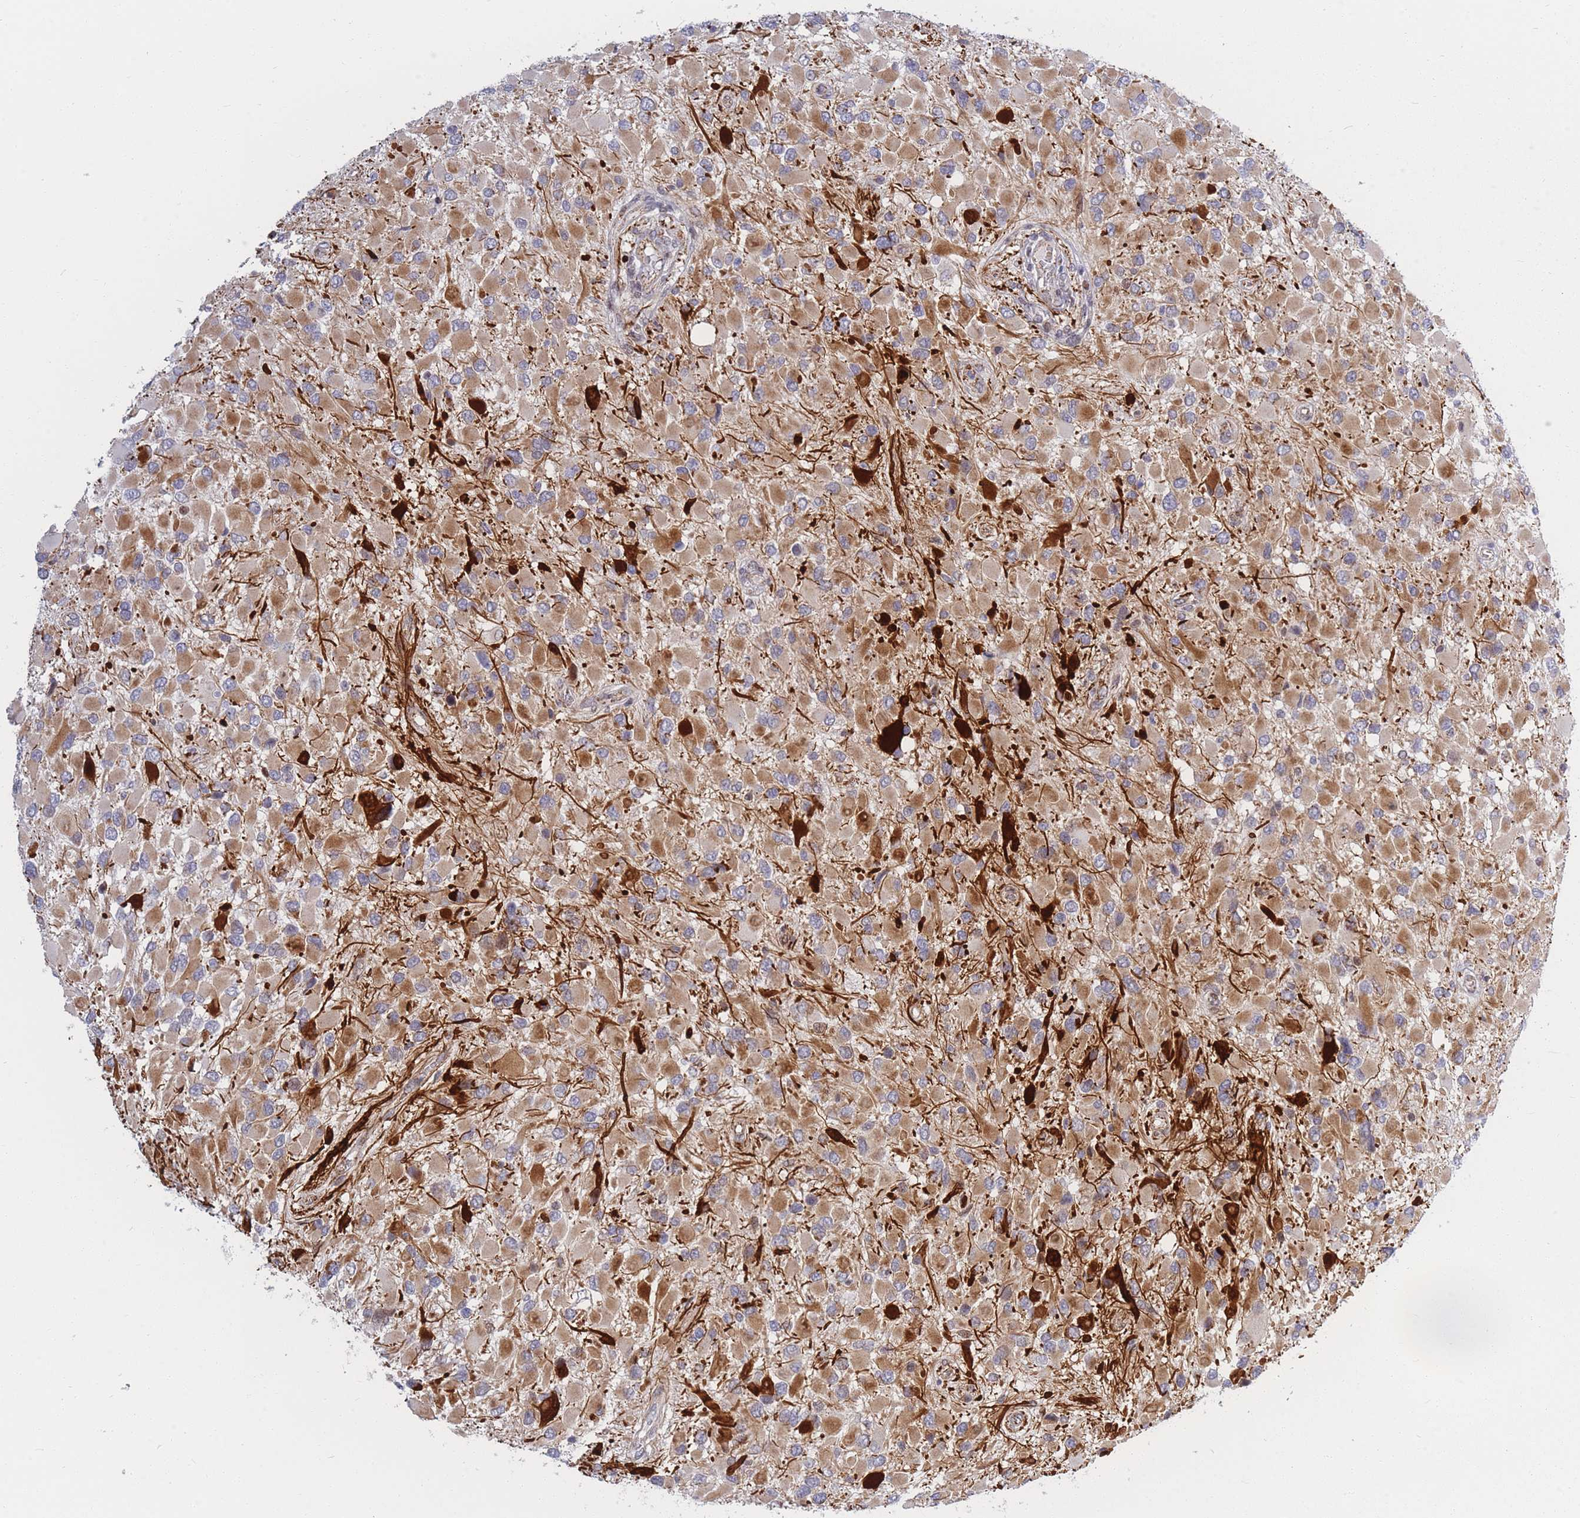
{"staining": {"intensity": "moderate", "quantity": ">75%", "location": "cytoplasmic/membranous"}, "tissue": "glioma", "cell_type": "Tumor cells", "image_type": "cancer", "snomed": [{"axis": "morphology", "description": "Glioma, malignant, High grade"}, {"axis": "topography", "description": "Brain"}], "caption": "Immunohistochemistry (IHC) (DAB (3,3'-diaminobenzidine)) staining of human malignant glioma (high-grade) exhibits moderate cytoplasmic/membranous protein positivity in approximately >75% of tumor cells.", "gene": "MOB4", "patient": {"sex": "male", "age": 53}}